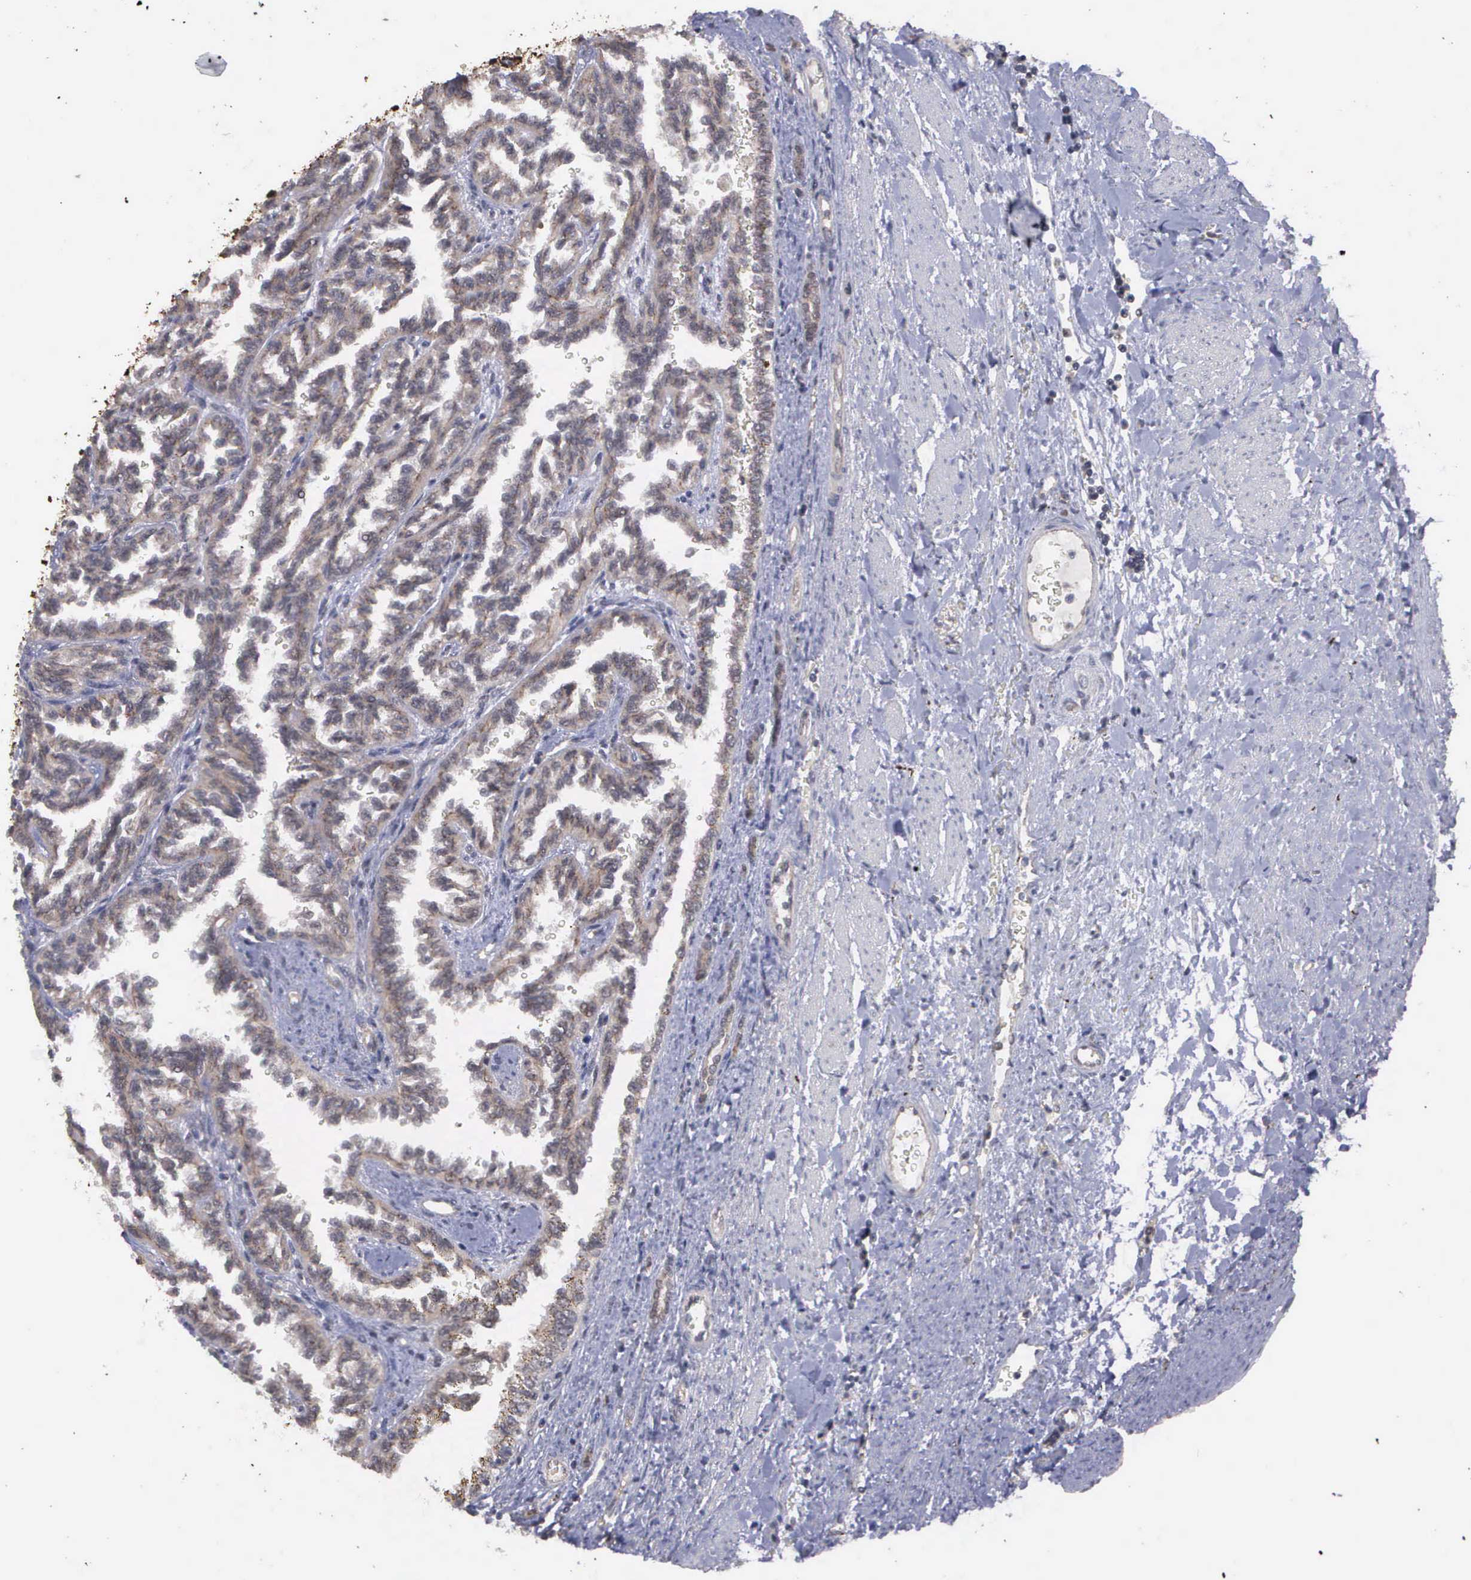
{"staining": {"intensity": "weak", "quantity": "25%-75%", "location": "cytoplasmic/membranous"}, "tissue": "renal cancer", "cell_type": "Tumor cells", "image_type": "cancer", "snomed": [{"axis": "morphology", "description": "Inflammation, NOS"}, {"axis": "morphology", "description": "Adenocarcinoma, NOS"}, {"axis": "topography", "description": "Kidney"}], "caption": "Human renal cancer stained with a protein marker shows weak staining in tumor cells.", "gene": "MAP3K9", "patient": {"sex": "male", "age": 68}}